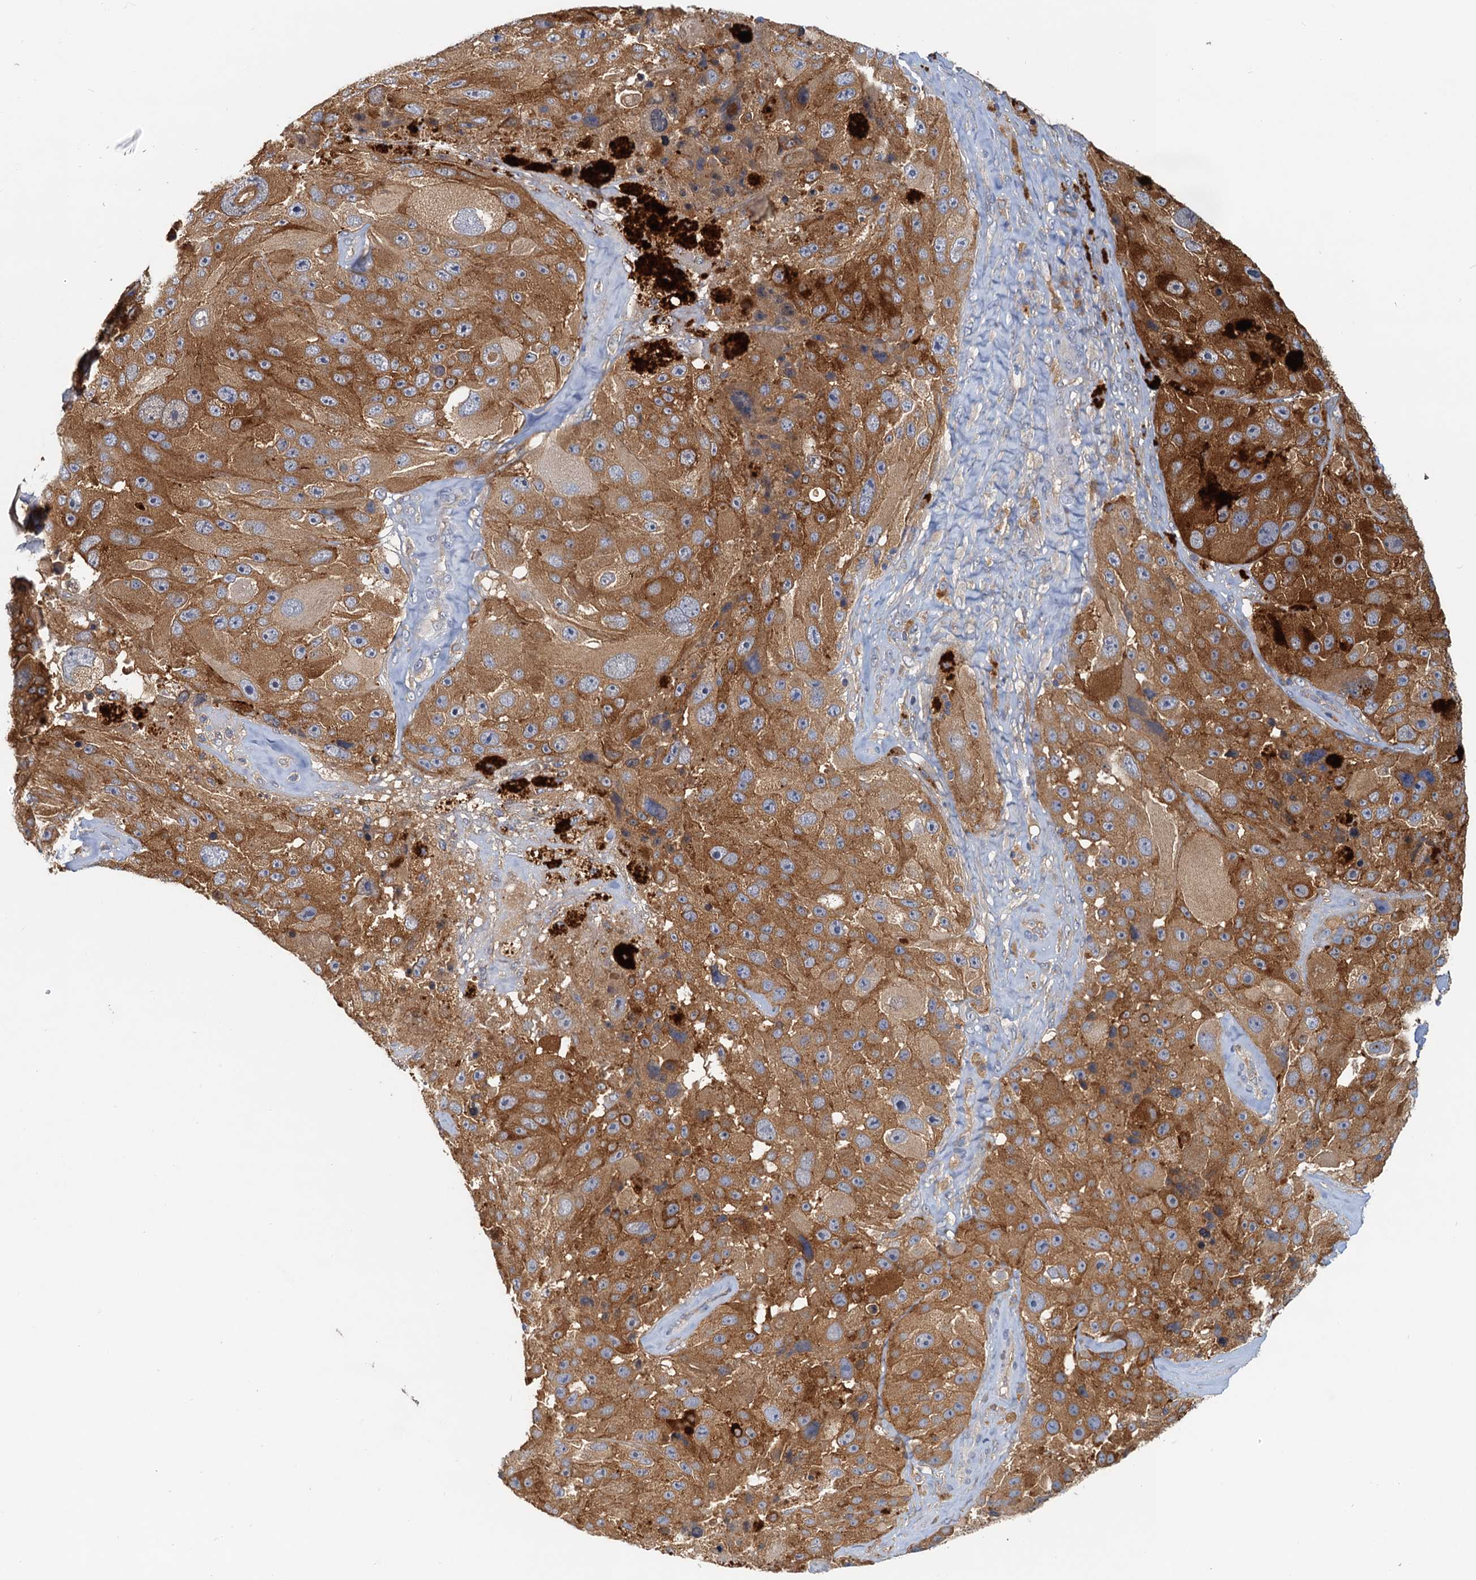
{"staining": {"intensity": "moderate", "quantity": ">75%", "location": "cytoplasmic/membranous"}, "tissue": "melanoma", "cell_type": "Tumor cells", "image_type": "cancer", "snomed": [{"axis": "morphology", "description": "Malignant melanoma, Metastatic site"}, {"axis": "topography", "description": "Lymph node"}], "caption": "A micrograph showing moderate cytoplasmic/membranous staining in approximately >75% of tumor cells in melanoma, as visualized by brown immunohistochemical staining.", "gene": "TOLLIP", "patient": {"sex": "male", "age": 62}}